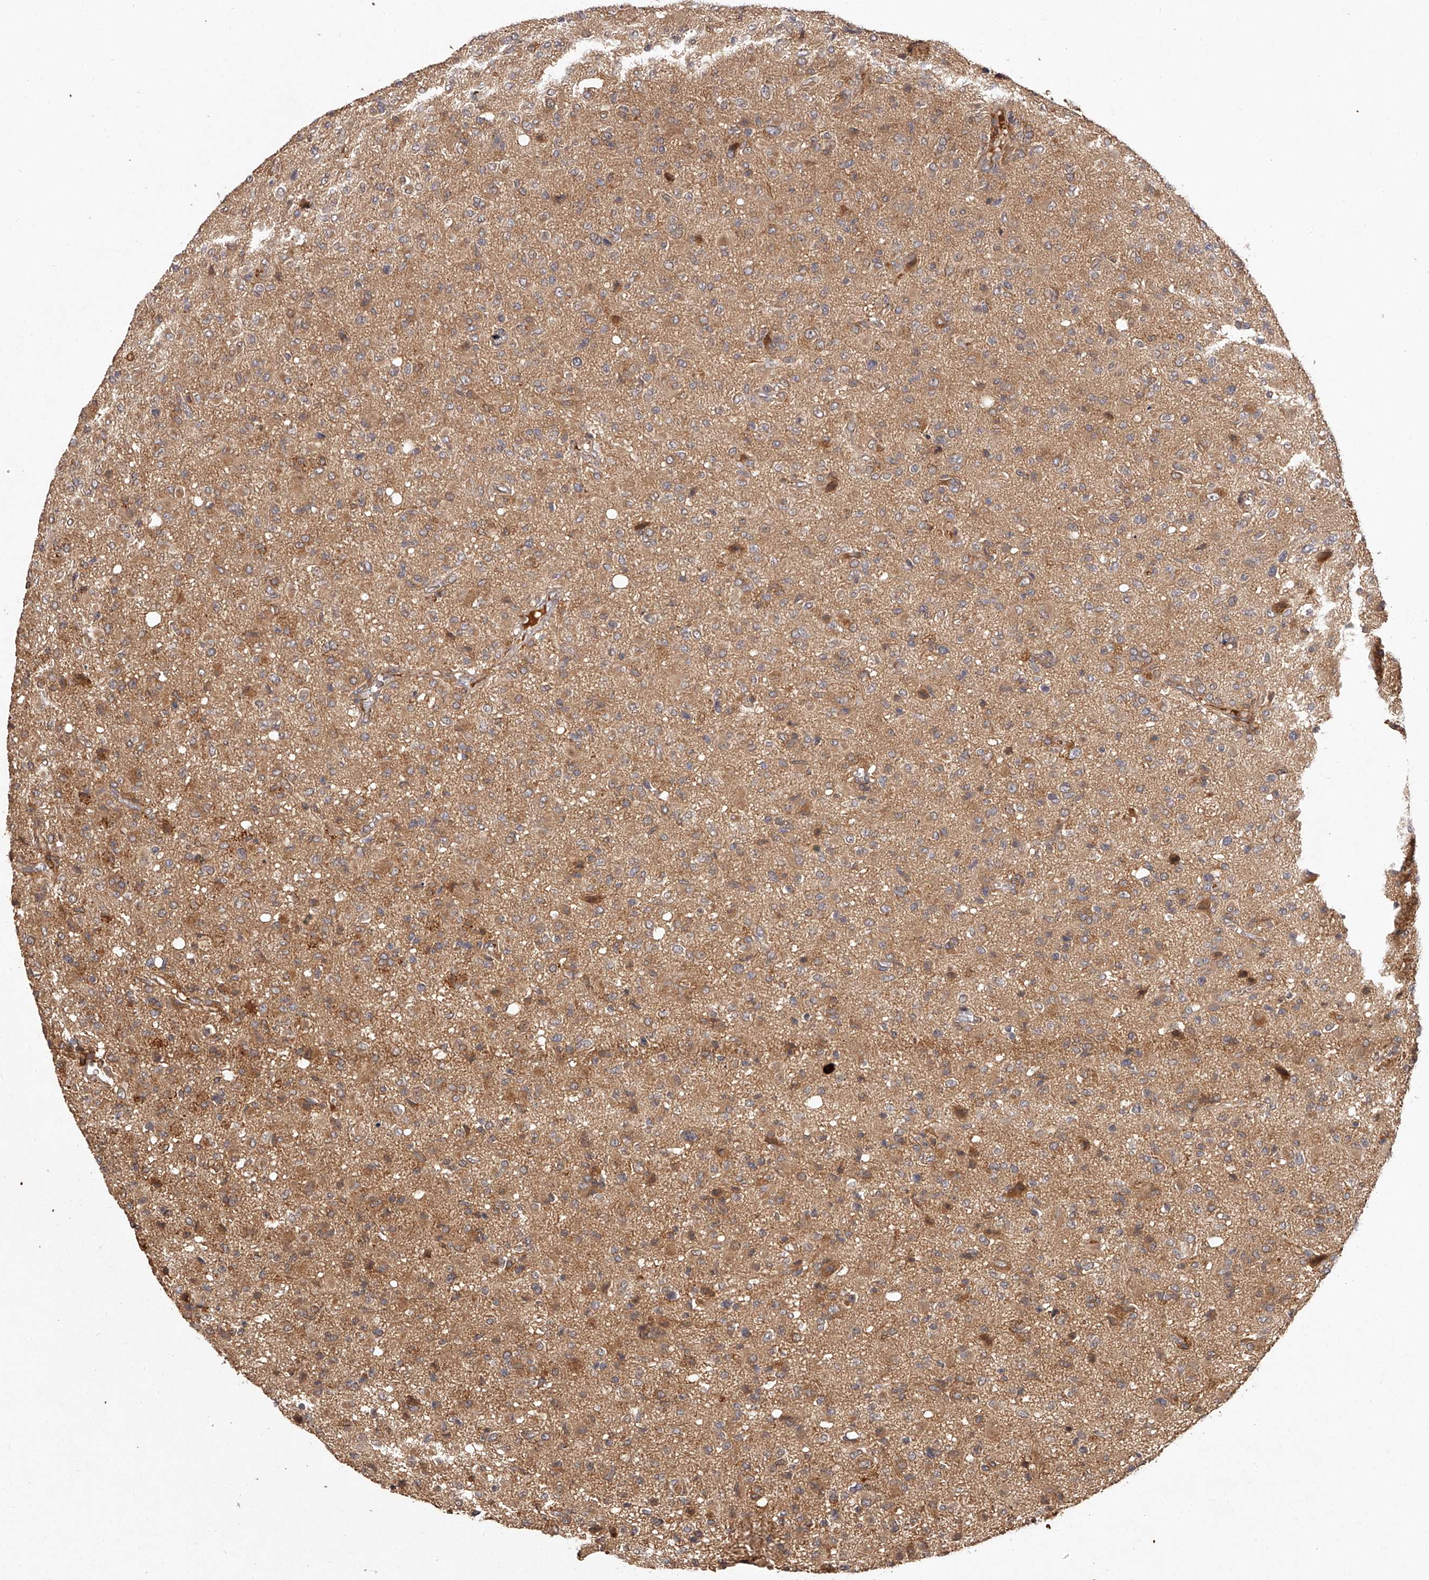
{"staining": {"intensity": "moderate", "quantity": ">75%", "location": "cytoplasmic/membranous"}, "tissue": "glioma", "cell_type": "Tumor cells", "image_type": "cancer", "snomed": [{"axis": "morphology", "description": "Glioma, malignant, High grade"}, {"axis": "topography", "description": "Brain"}], "caption": "High-grade glioma (malignant) stained with a protein marker exhibits moderate staining in tumor cells.", "gene": "CRYZL1", "patient": {"sex": "female", "age": 57}}